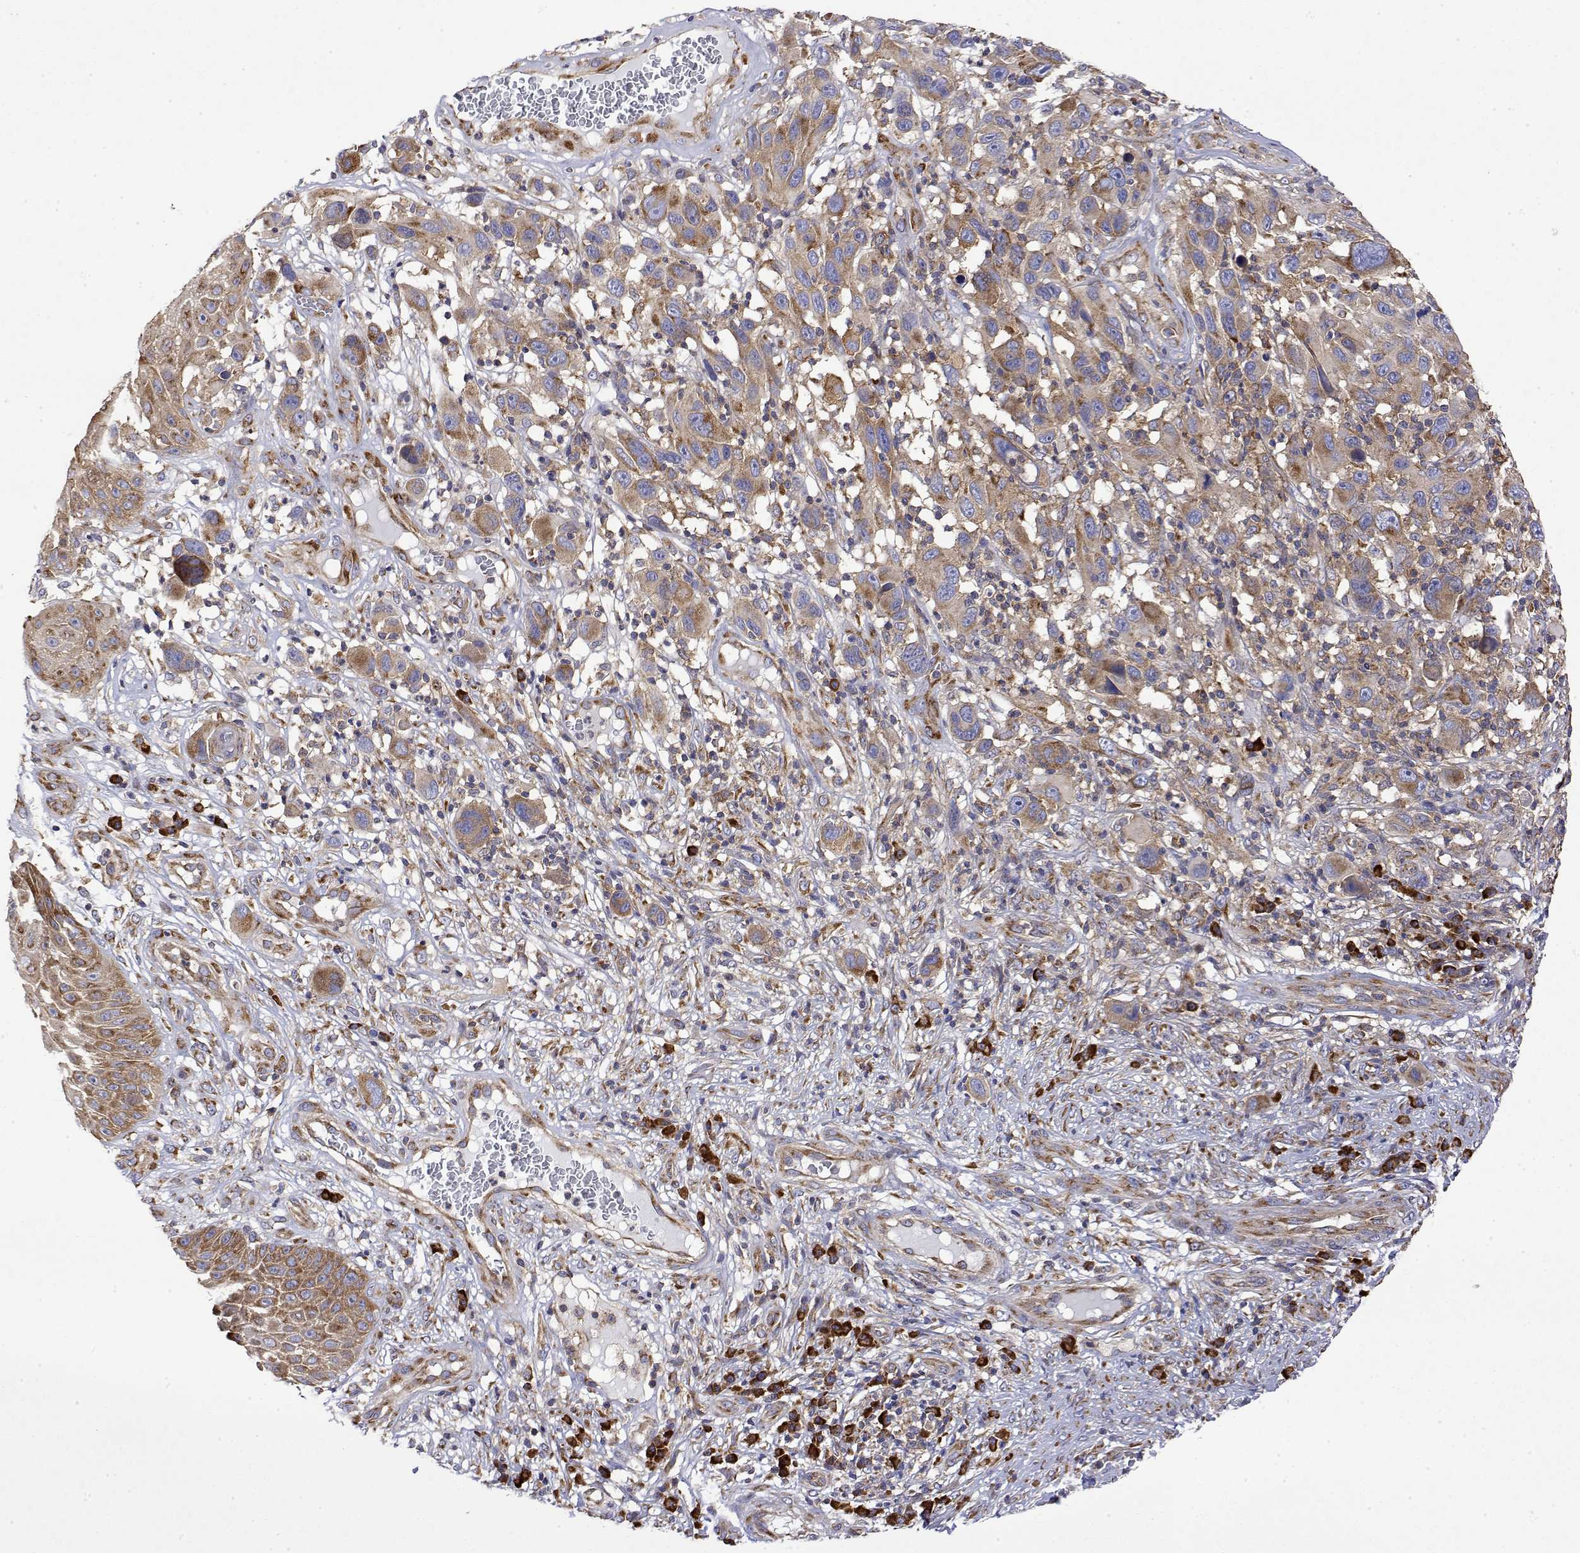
{"staining": {"intensity": "weak", "quantity": "25%-75%", "location": "cytoplasmic/membranous"}, "tissue": "melanoma", "cell_type": "Tumor cells", "image_type": "cancer", "snomed": [{"axis": "morphology", "description": "Malignant melanoma, NOS"}, {"axis": "topography", "description": "Skin"}], "caption": "Melanoma tissue exhibits weak cytoplasmic/membranous staining in about 25%-75% of tumor cells", "gene": "EEF1G", "patient": {"sex": "male", "age": 53}}